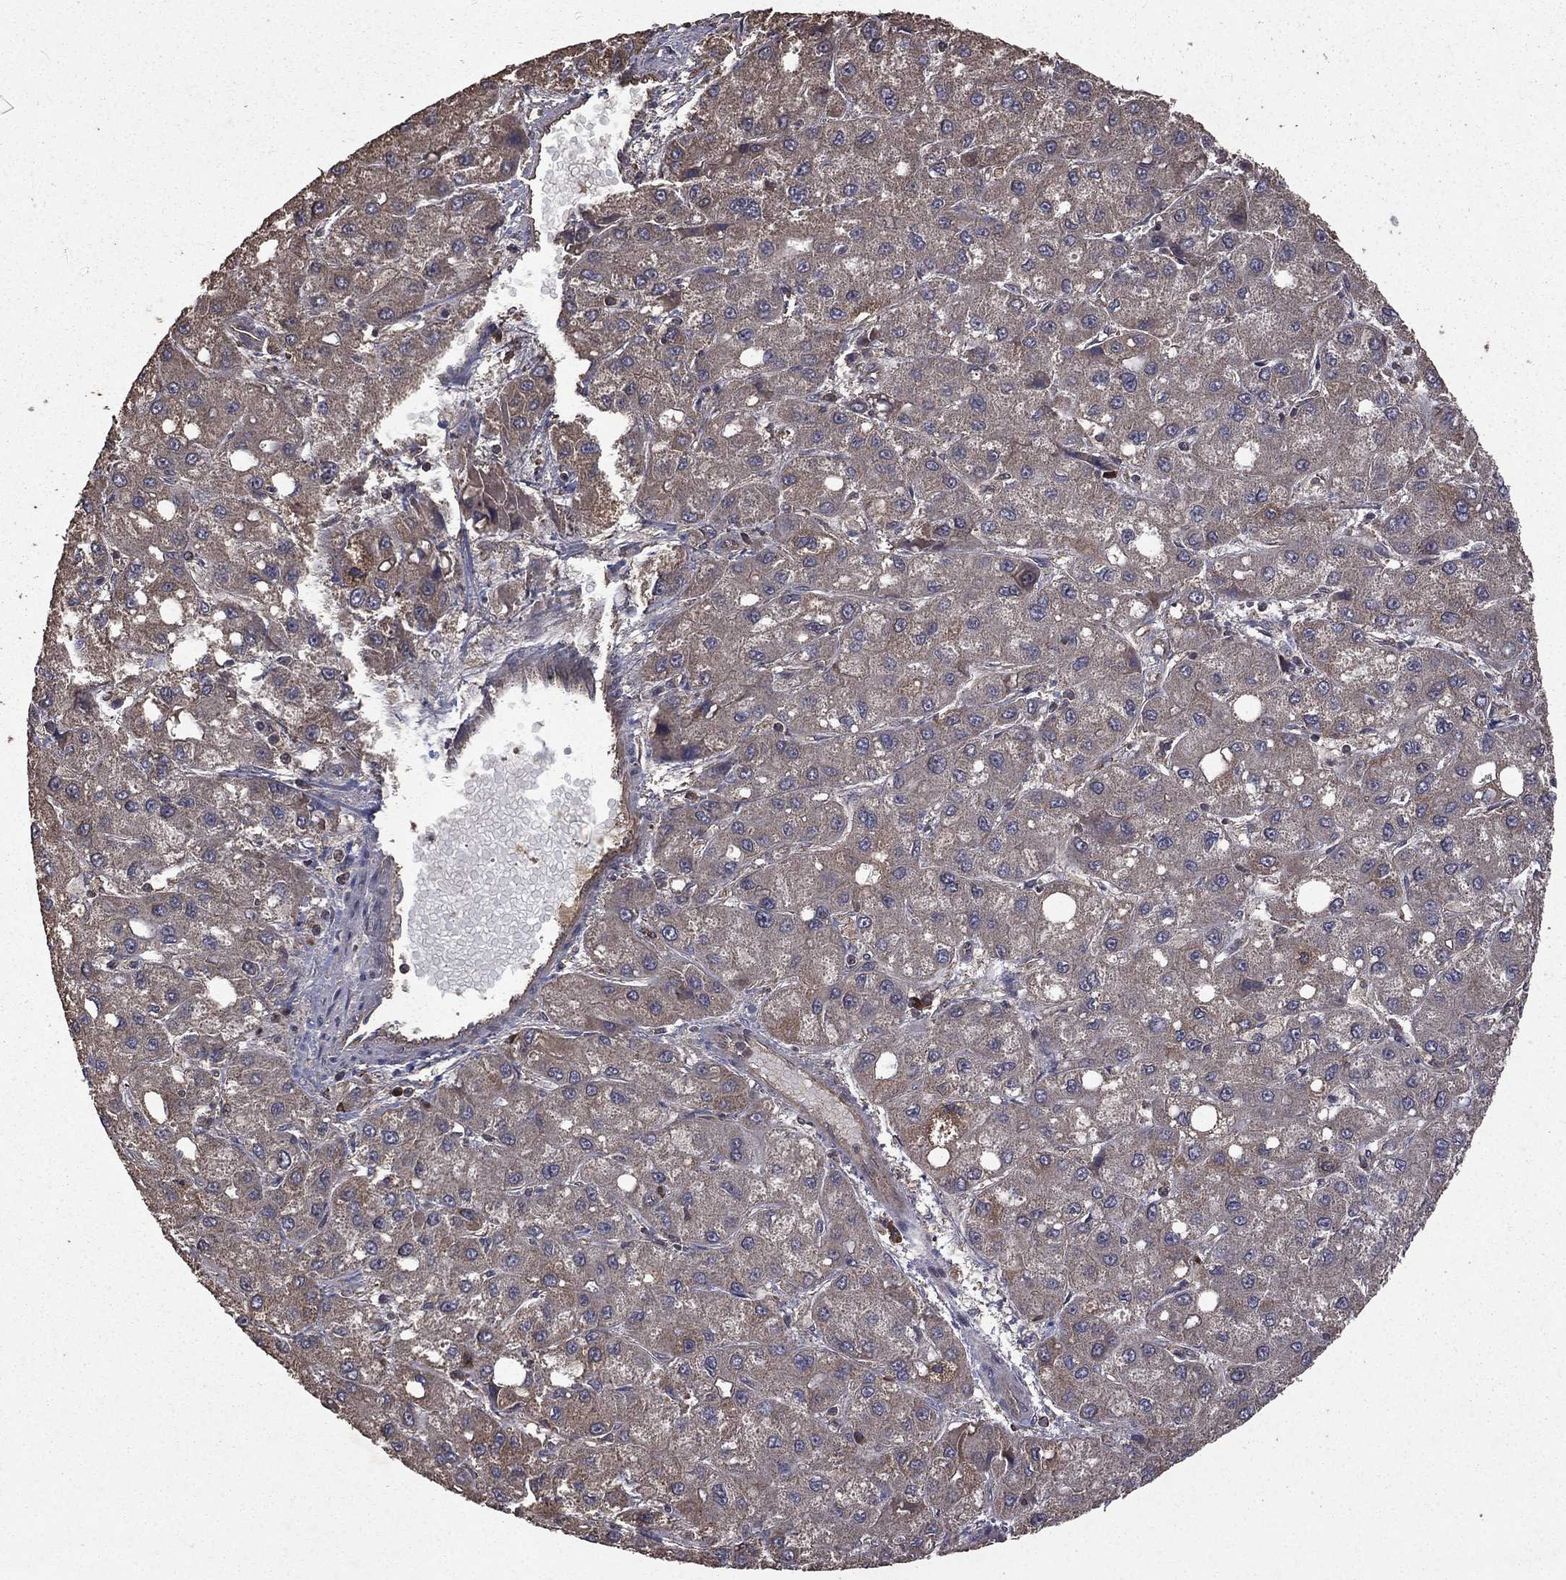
{"staining": {"intensity": "negative", "quantity": "none", "location": "none"}, "tissue": "liver cancer", "cell_type": "Tumor cells", "image_type": "cancer", "snomed": [{"axis": "morphology", "description": "Carcinoma, Hepatocellular, NOS"}, {"axis": "topography", "description": "Liver"}], "caption": "Tumor cells are negative for protein expression in human hepatocellular carcinoma (liver).", "gene": "BIRC6", "patient": {"sex": "male", "age": 73}}